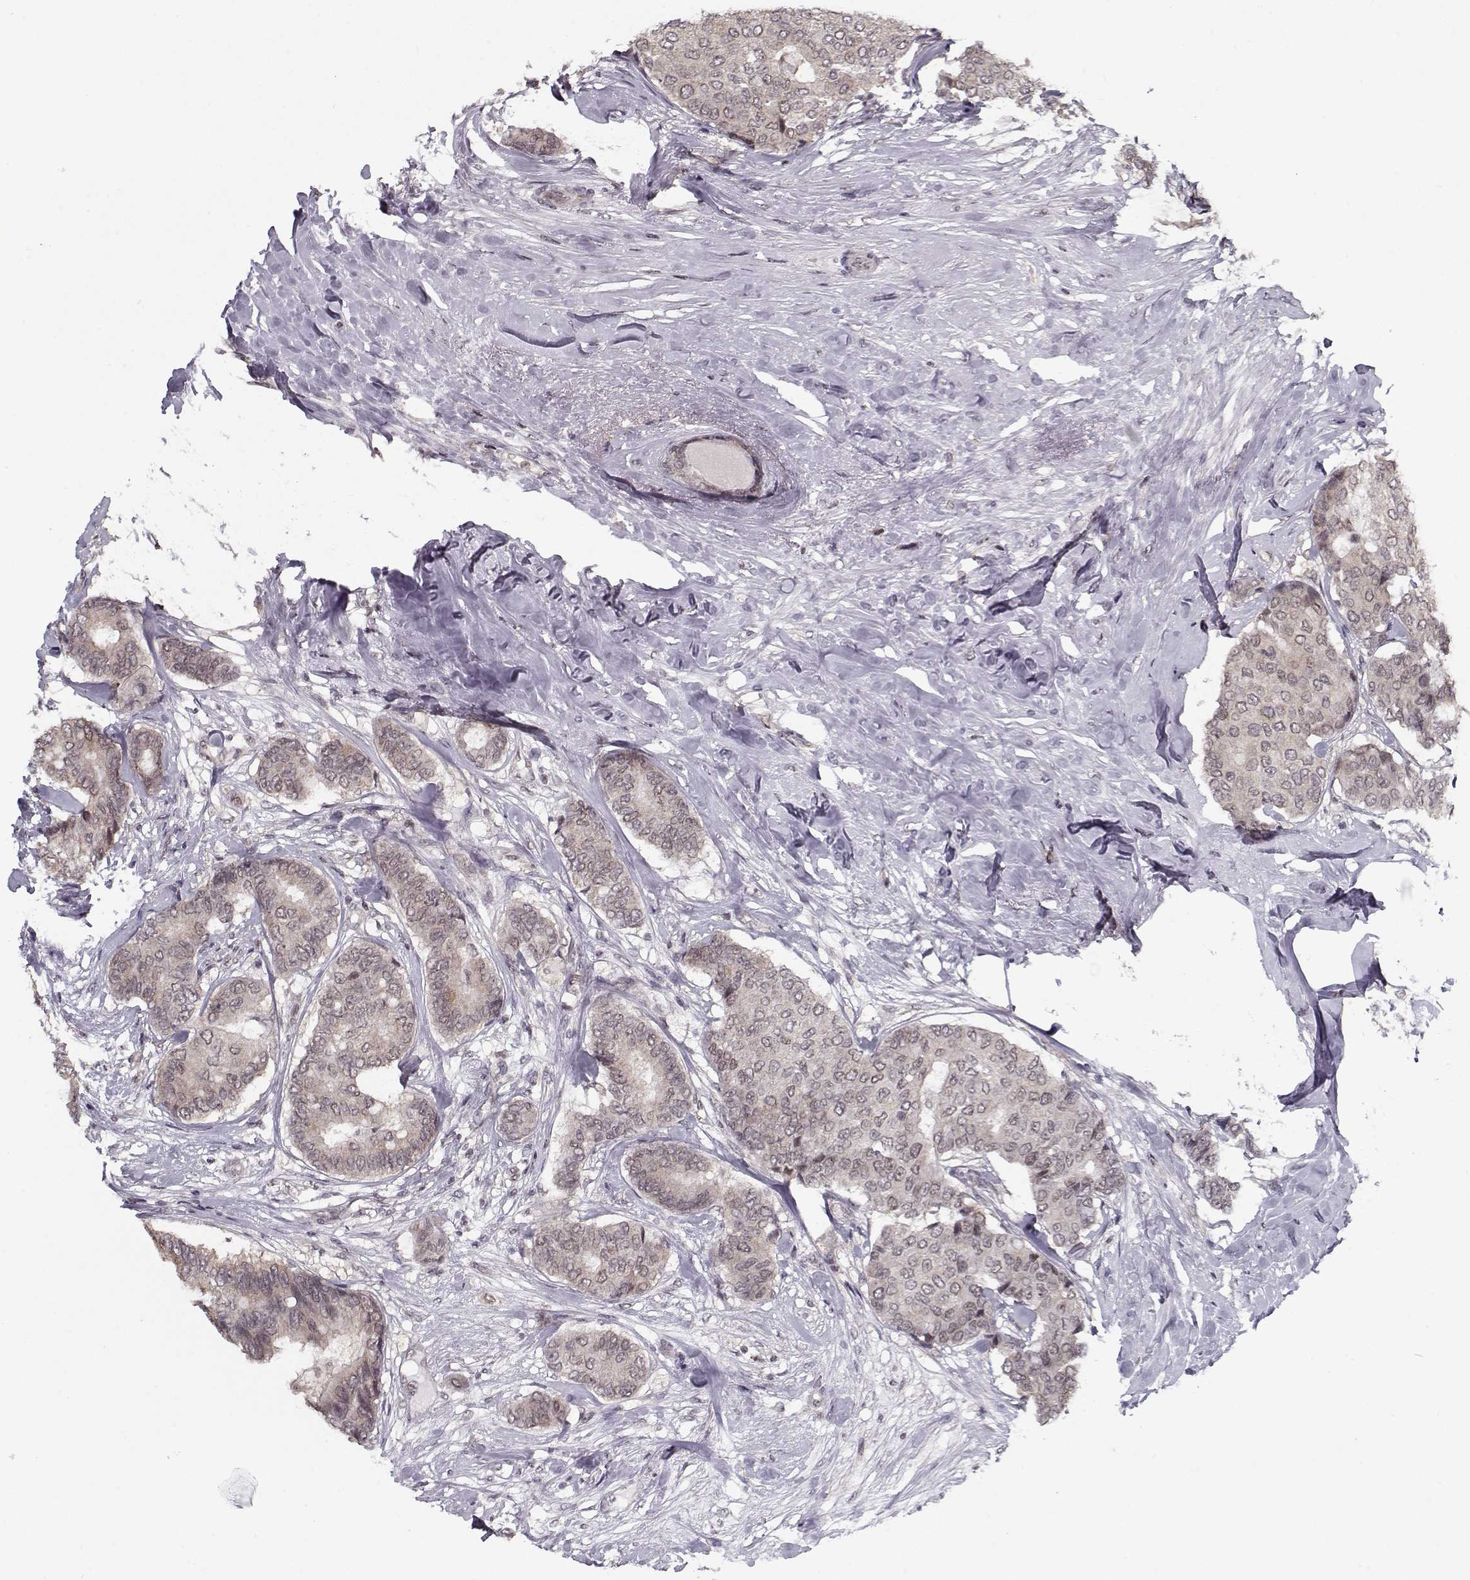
{"staining": {"intensity": "negative", "quantity": "none", "location": "none"}, "tissue": "breast cancer", "cell_type": "Tumor cells", "image_type": "cancer", "snomed": [{"axis": "morphology", "description": "Duct carcinoma"}, {"axis": "topography", "description": "Breast"}], "caption": "This is an immunohistochemistry micrograph of breast intraductal carcinoma. There is no positivity in tumor cells.", "gene": "TESPA1", "patient": {"sex": "female", "age": 75}}